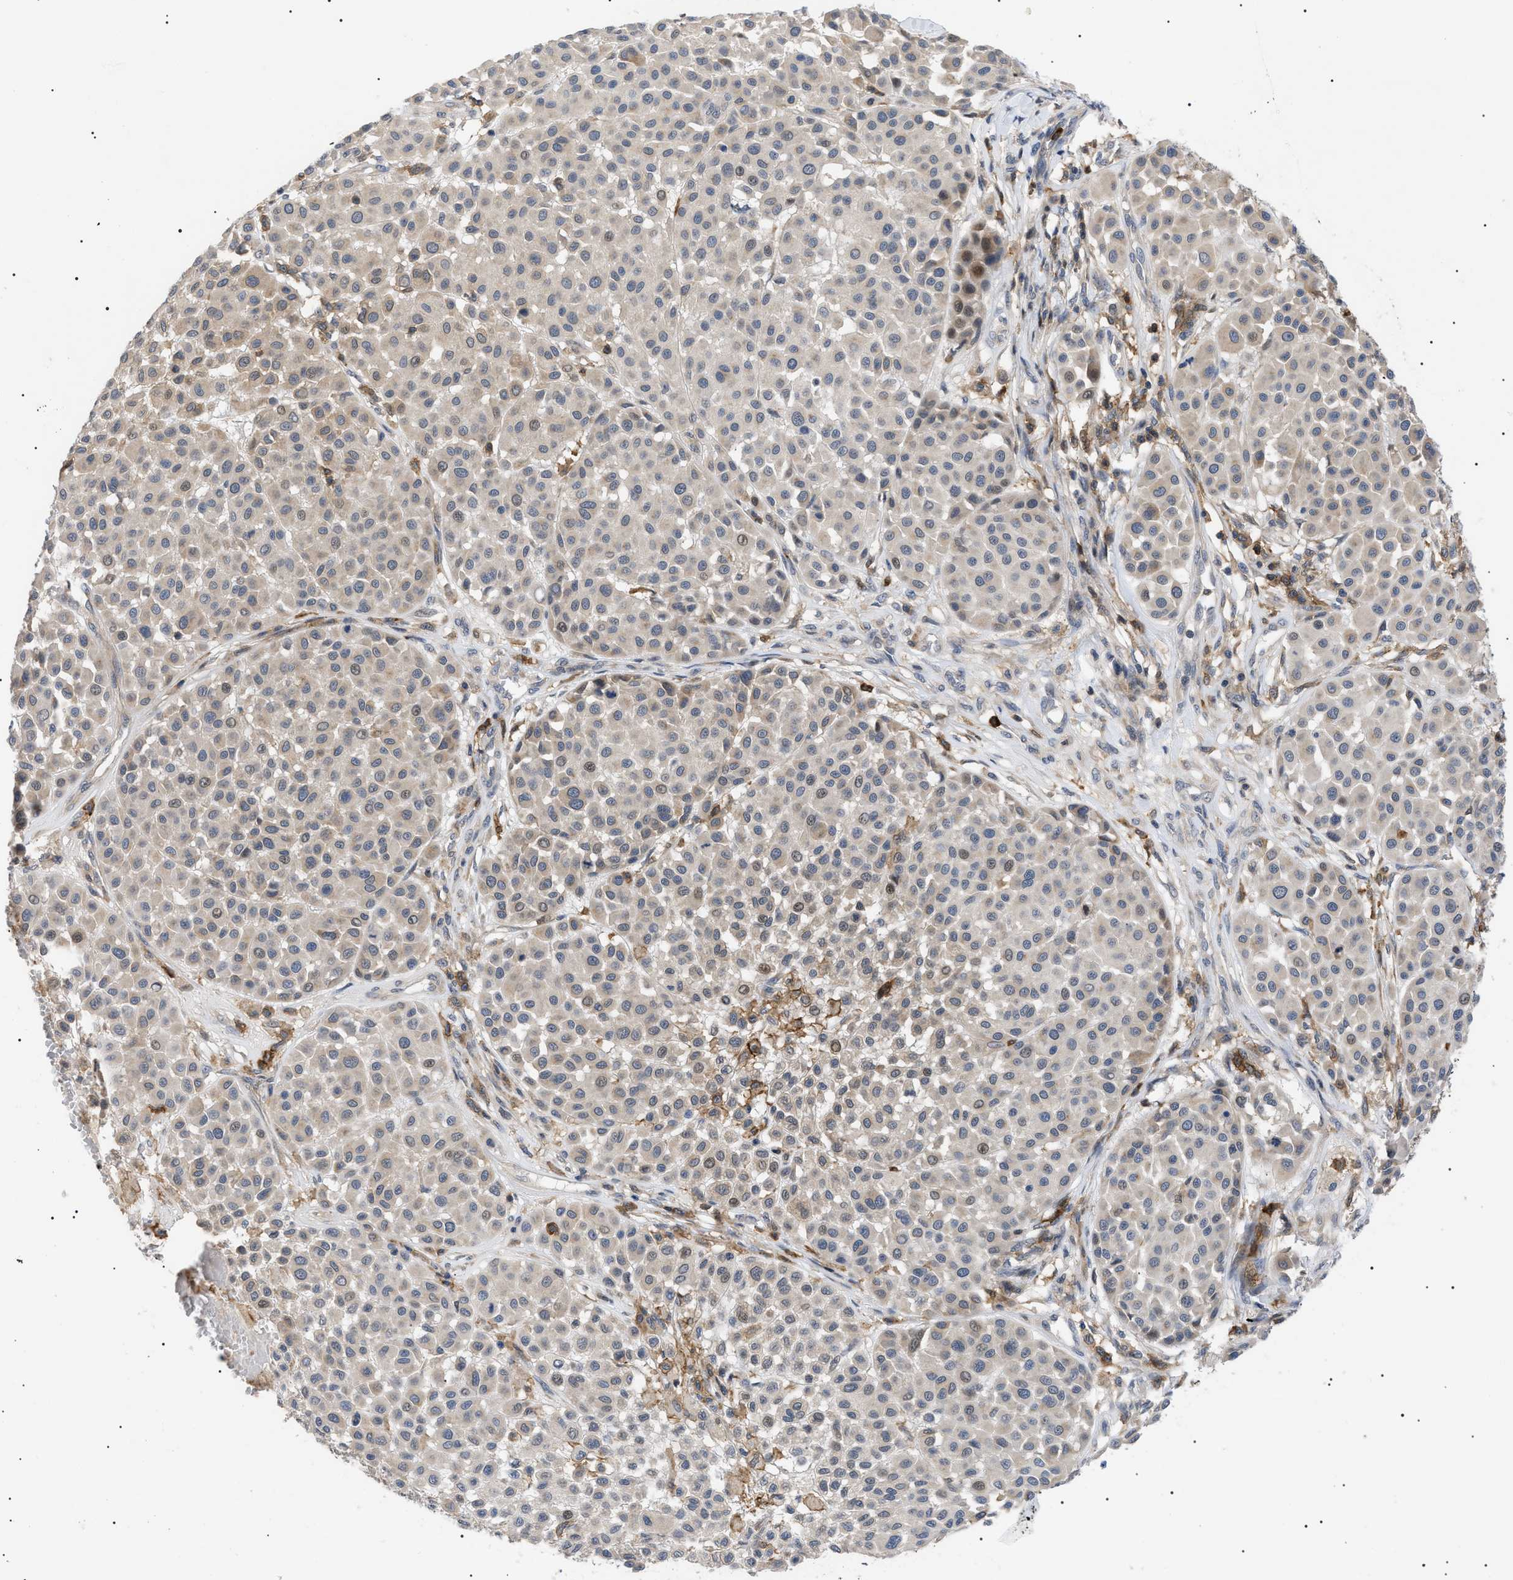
{"staining": {"intensity": "weak", "quantity": "25%-75%", "location": "cytoplasmic/membranous"}, "tissue": "melanoma", "cell_type": "Tumor cells", "image_type": "cancer", "snomed": [{"axis": "morphology", "description": "Malignant melanoma, Metastatic site"}, {"axis": "topography", "description": "Soft tissue"}], "caption": "A brown stain labels weak cytoplasmic/membranous positivity of a protein in melanoma tumor cells.", "gene": "CD300A", "patient": {"sex": "male", "age": 41}}